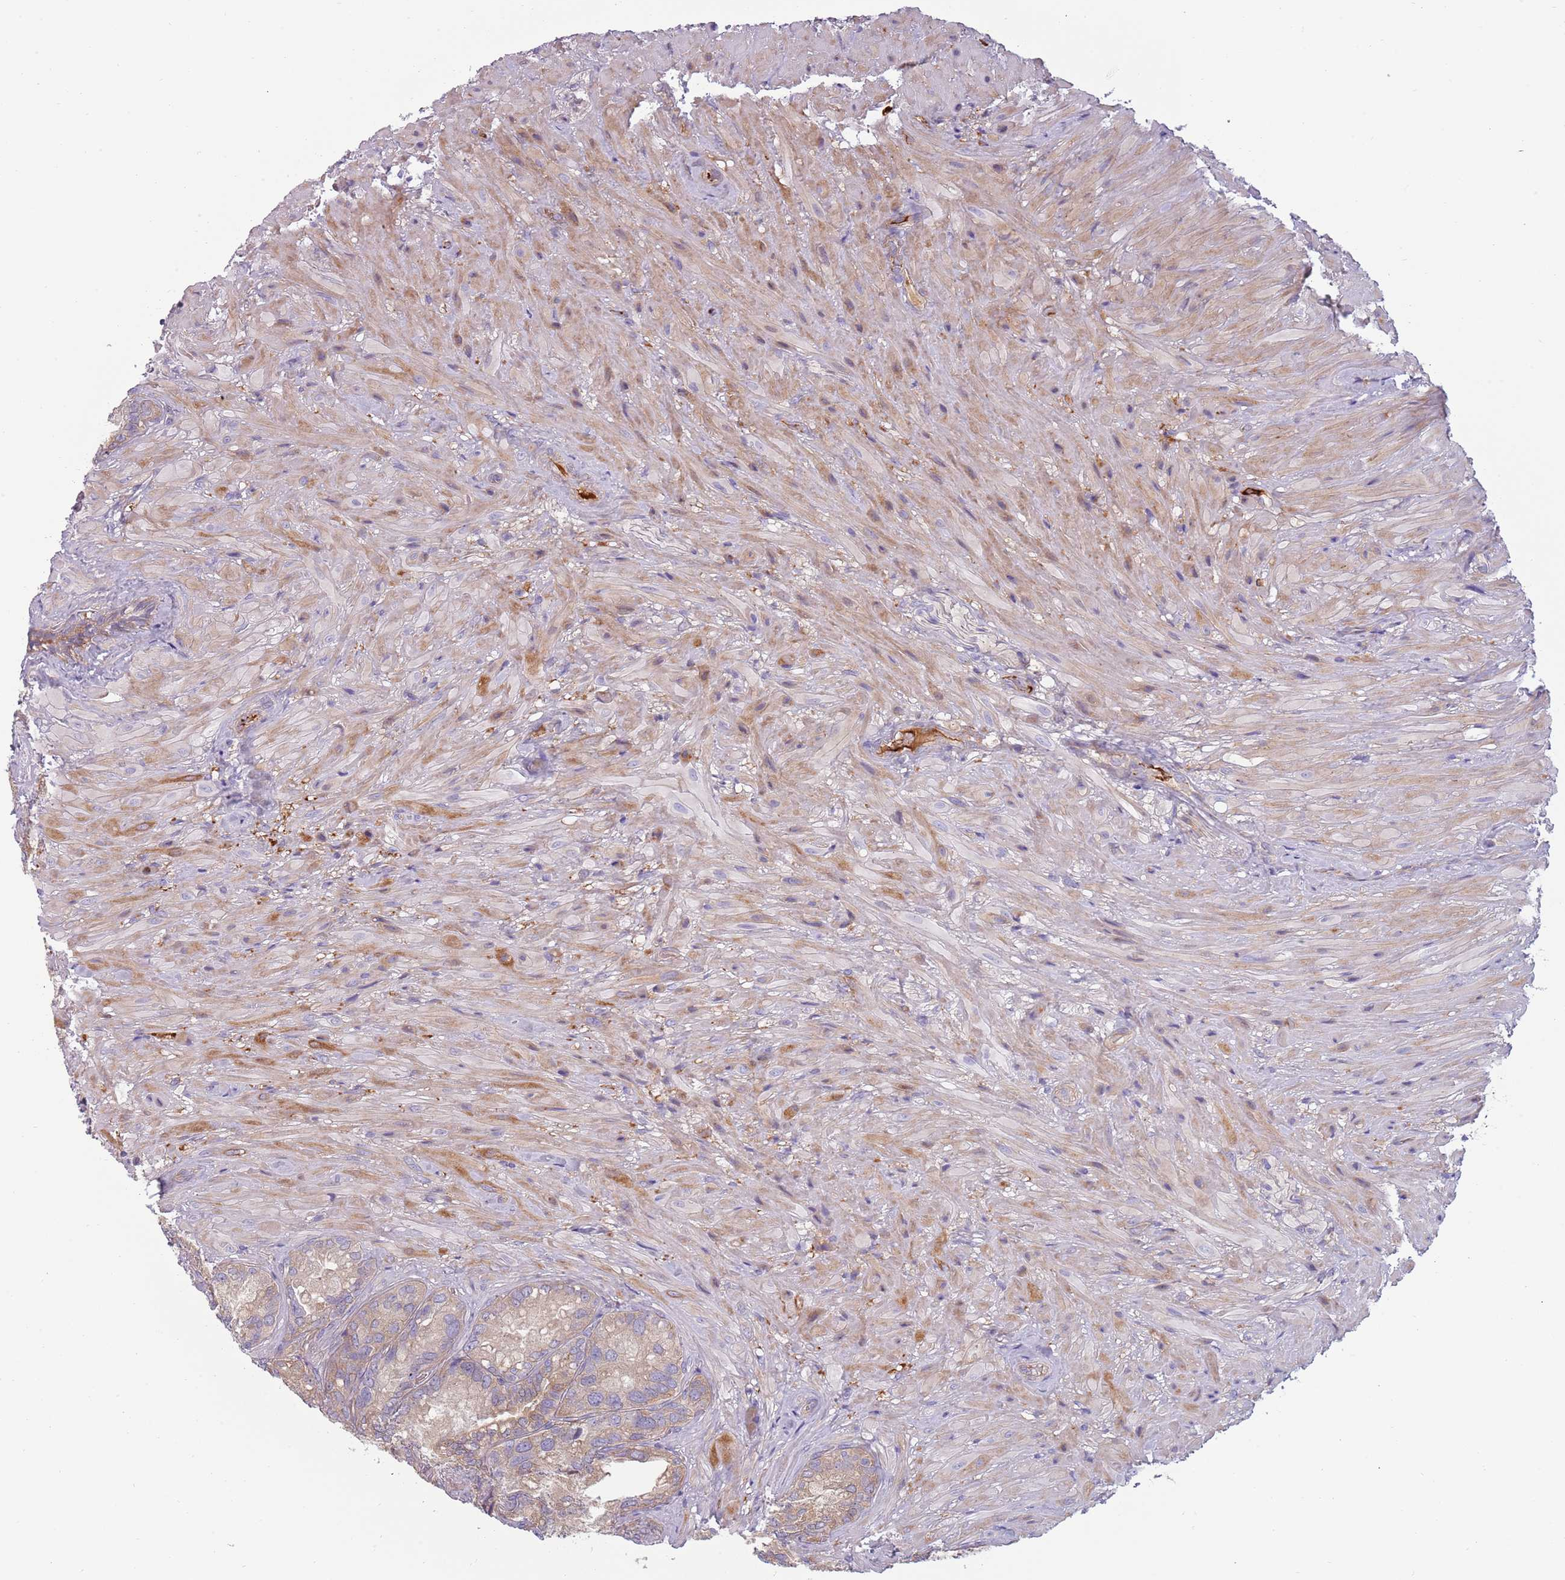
{"staining": {"intensity": "weak", "quantity": "25%-75%", "location": "cytoplasmic/membranous"}, "tissue": "seminal vesicle", "cell_type": "Glandular cells", "image_type": "normal", "snomed": [{"axis": "morphology", "description": "Normal tissue, NOS"}, {"axis": "topography", "description": "Seminal veicle"}], "caption": "Protein staining displays weak cytoplasmic/membranous positivity in approximately 25%-75% of glandular cells in benign seminal vesicle. The staining was performed using DAB (3,3'-diaminobenzidine), with brown indicating positive protein expression. Nuclei are stained blue with hematoxylin.", "gene": "NADK", "patient": {"sex": "male", "age": 62}}